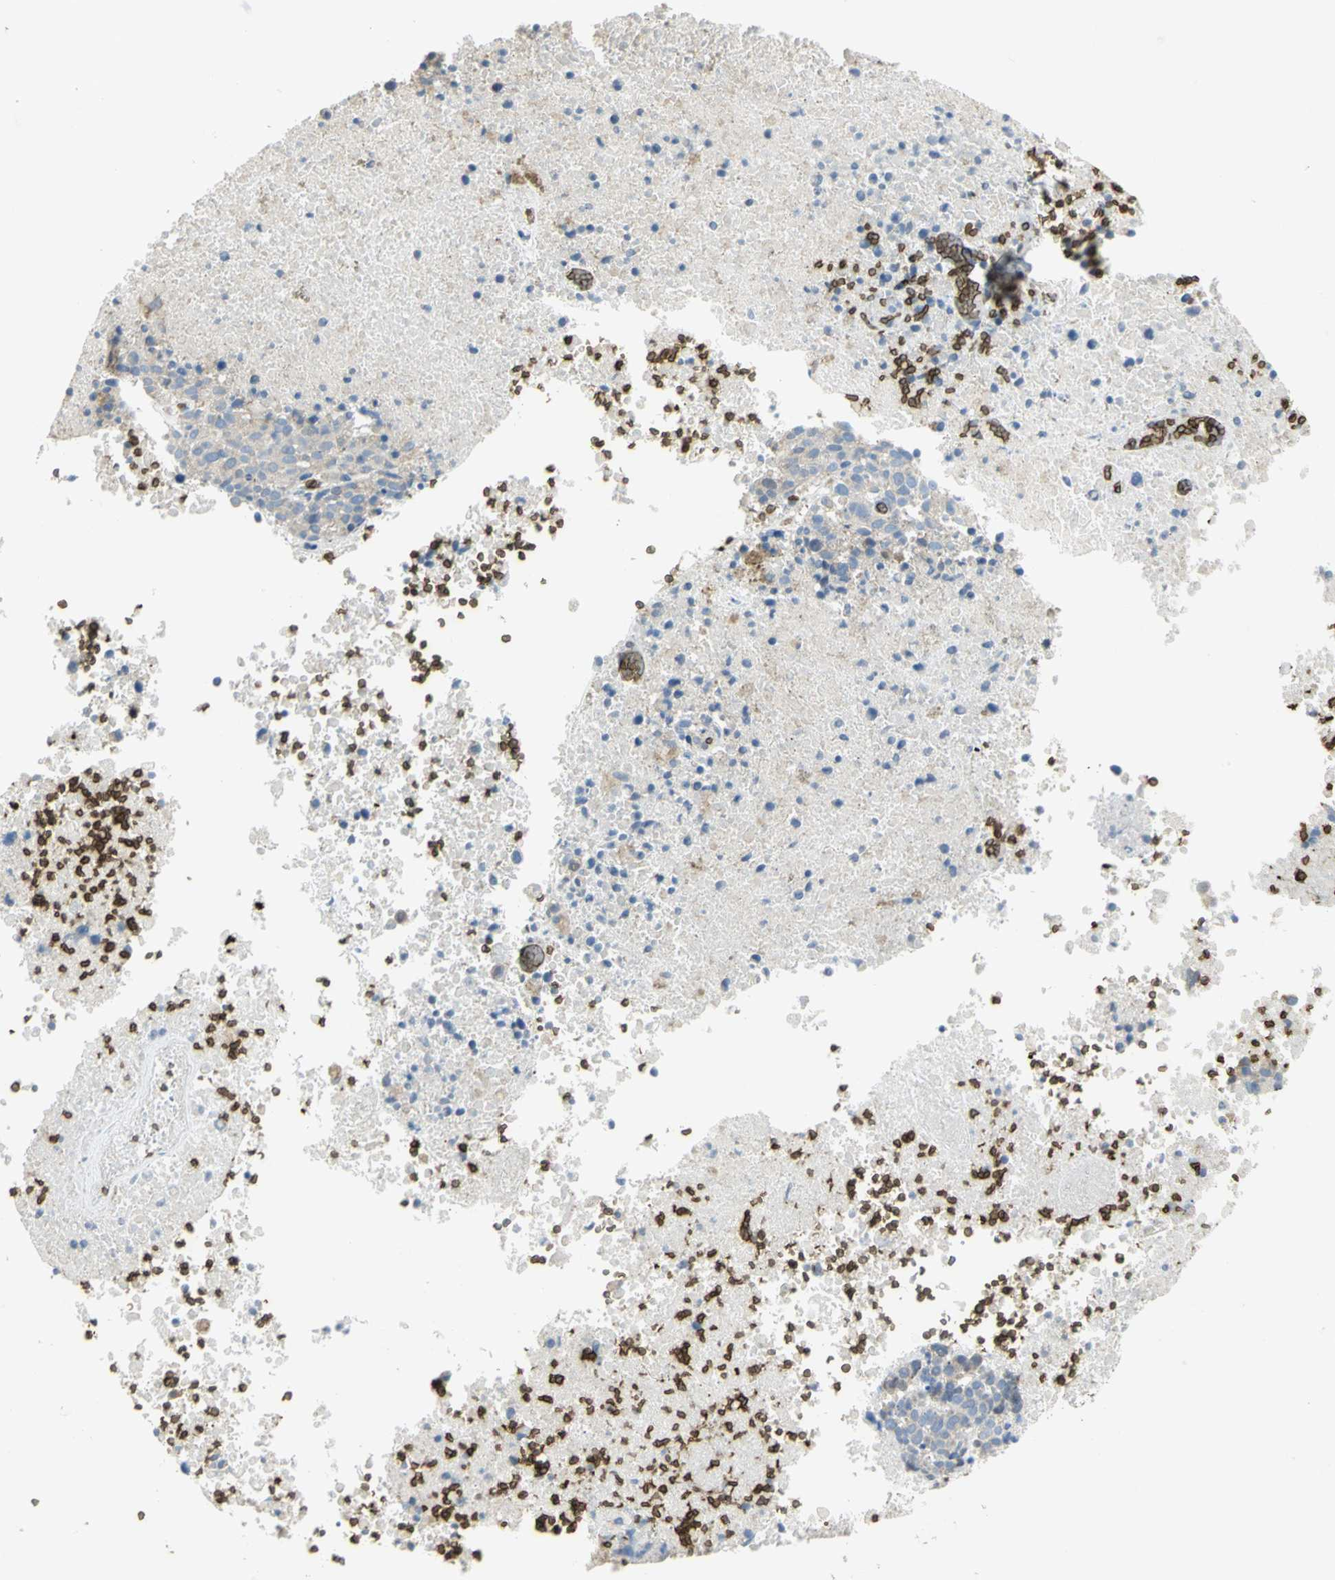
{"staining": {"intensity": "negative", "quantity": "none", "location": "none"}, "tissue": "melanoma", "cell_type": "Tumor cells", "image_type": "cancer", "snomed": [{"axis": "morphology", "description": "Malignant melanoma, Metastatic site"}, {"axis": "topography", "description": "Cerebral cortex"}], "caption": "This is an immunohistochemistry photomicrograph of human malignant melanoma (metastatic site). There is no staining in tumor cells.", "gene": "ANK1", "patient": {"sex": "female", "age": 52}}